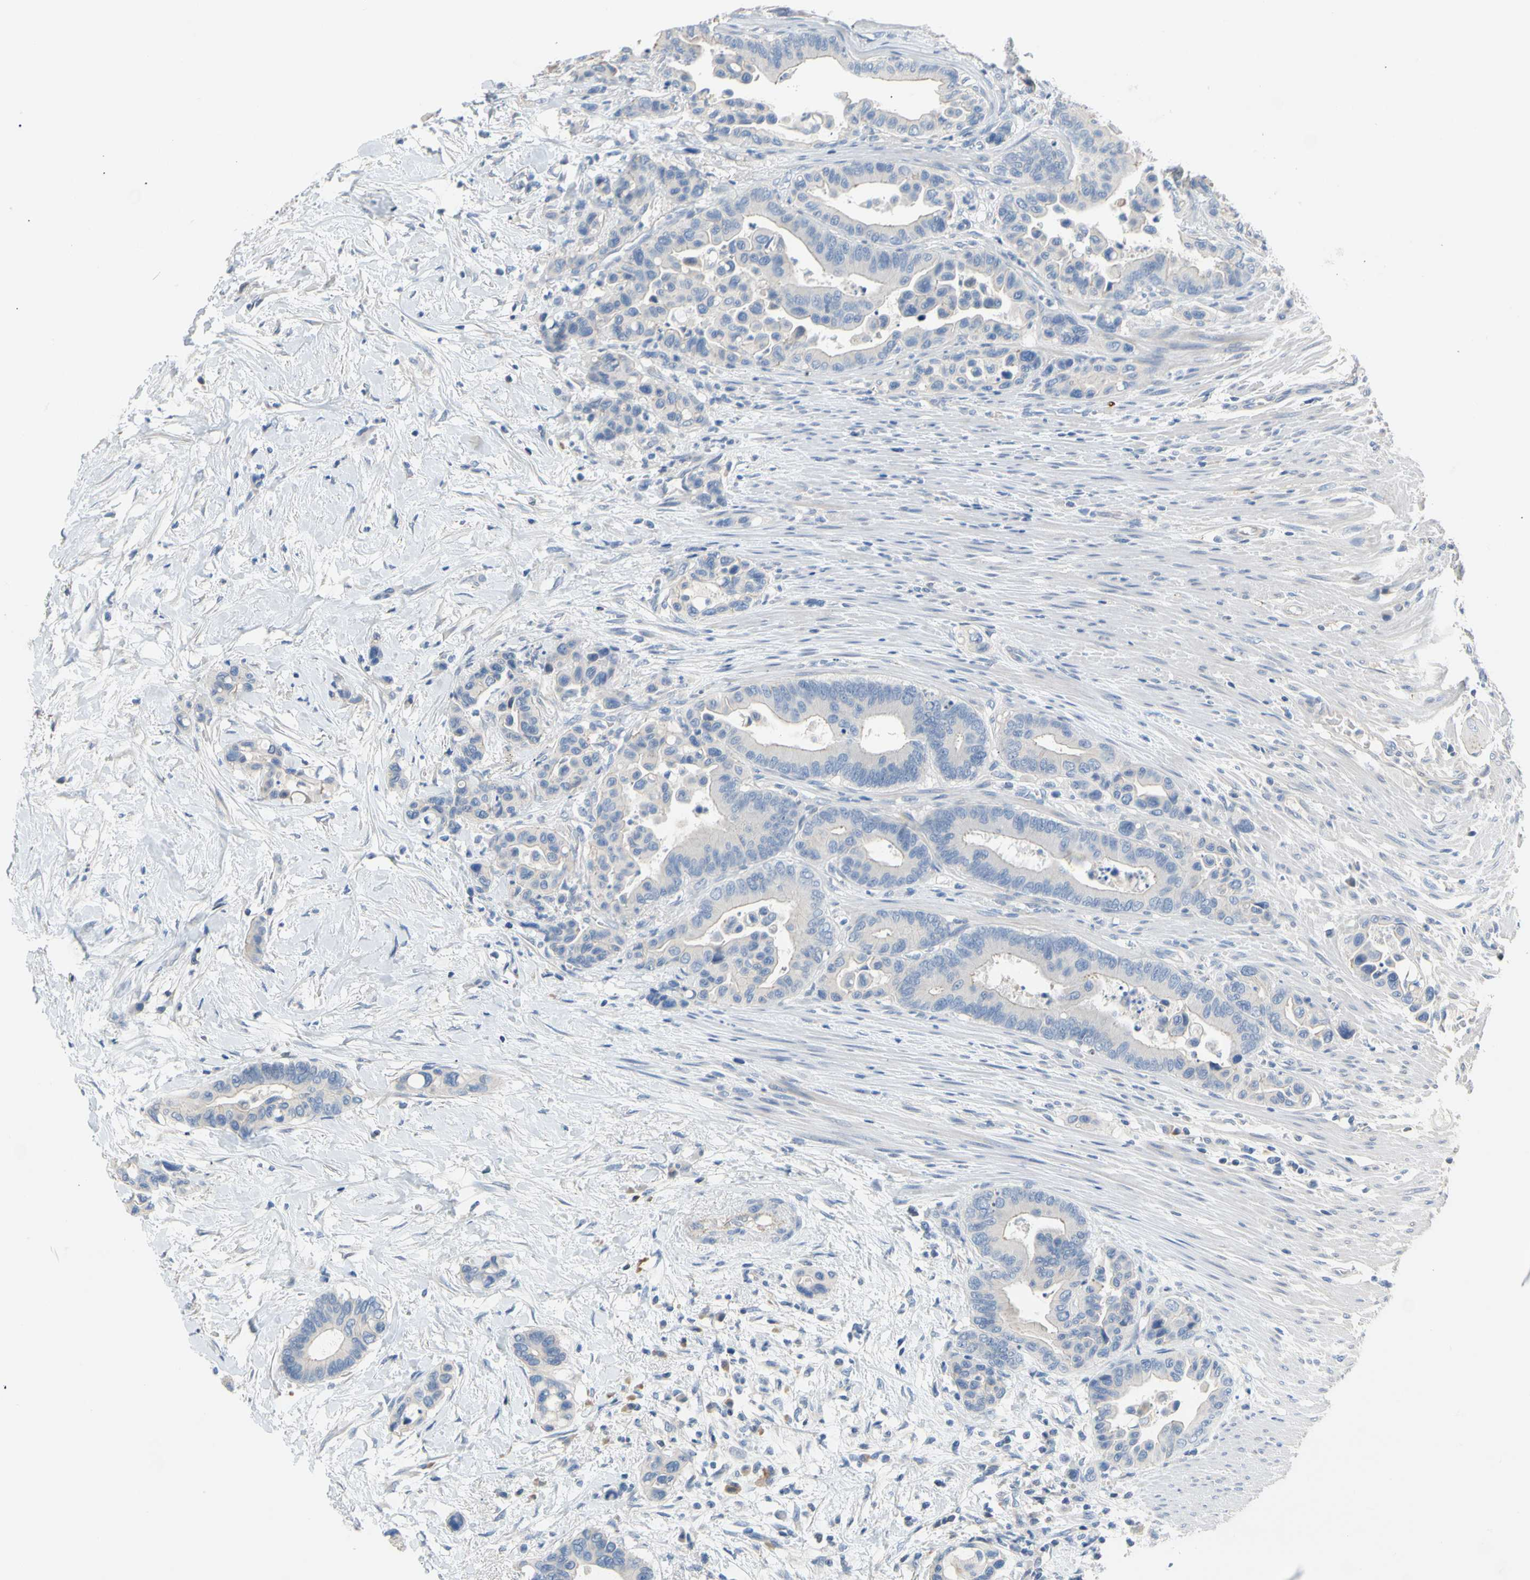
{"staining": {"intensity": "negative", "quantity": "none", "location": "none"}, "tissue": "colorectal cancer", "cell_type": "Tumor cells", "image_type": "cancer", "snomed": [{"axis": "morphology", "description": "Normal tissue, NOS"}, {"axis": "morphology", "description": "Adenocarcinoma, NOS"}, {"axis": "topography", "description": "Colon"}], "caption": "Immunohistochemical staining of adenocarcinoma (colorectal) shows no significant positivity in tumor cells.", "gene": "CCM2L", "patient": {"sex": "male", "age": 82}}